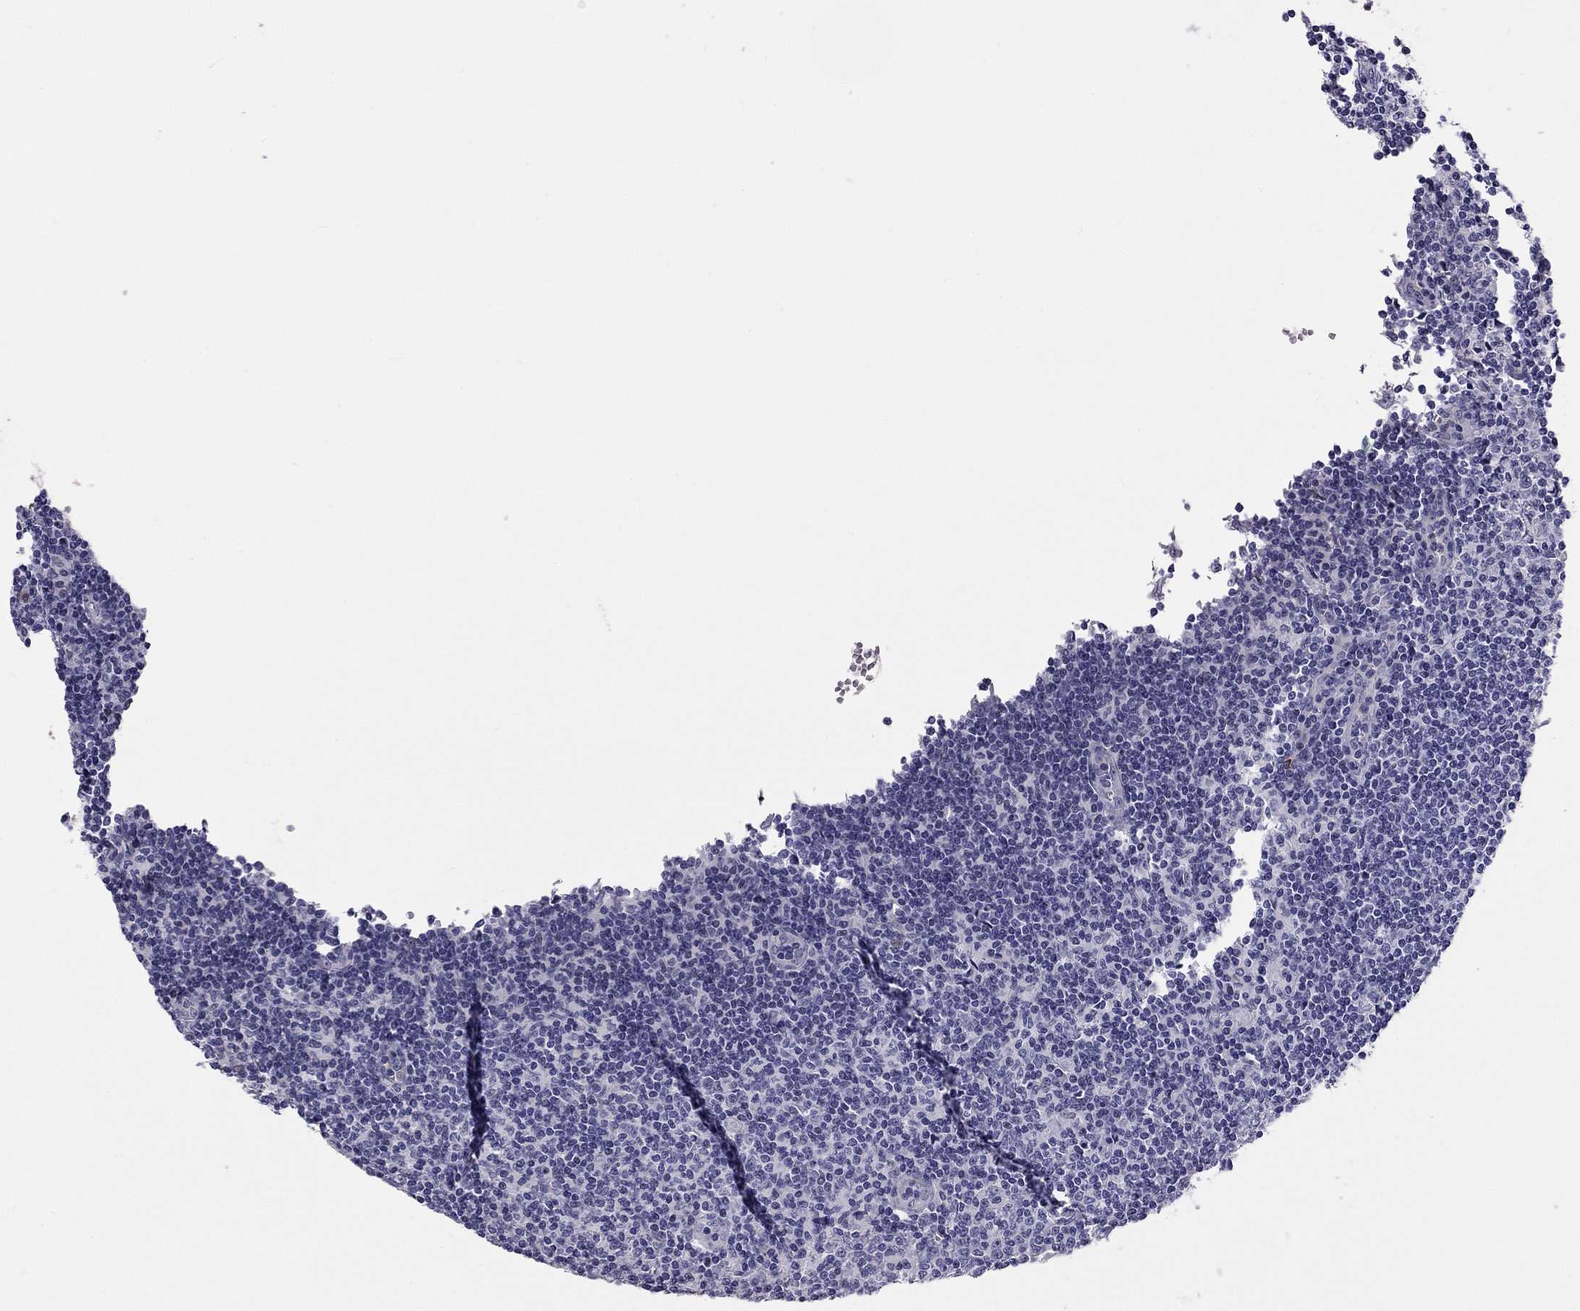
{"staining": {"intensity": "negative", "quantity": "none", "location": "none"}, "tissue": "lymph node", "cell_type": "Germinal center cells", "image_type": "normal", "snomed": [{"axis": "morphology", "description": "Normal tissue, NOS"}, {"axis": "topography", "description": "Lymph node"}], "caption": "This is an immunohistochemistry image of unremarkable human lymph node. There is no staining in germinal center cells.", "gene": "C8orf88", "patient": {"sex": "male", "age": 59}}